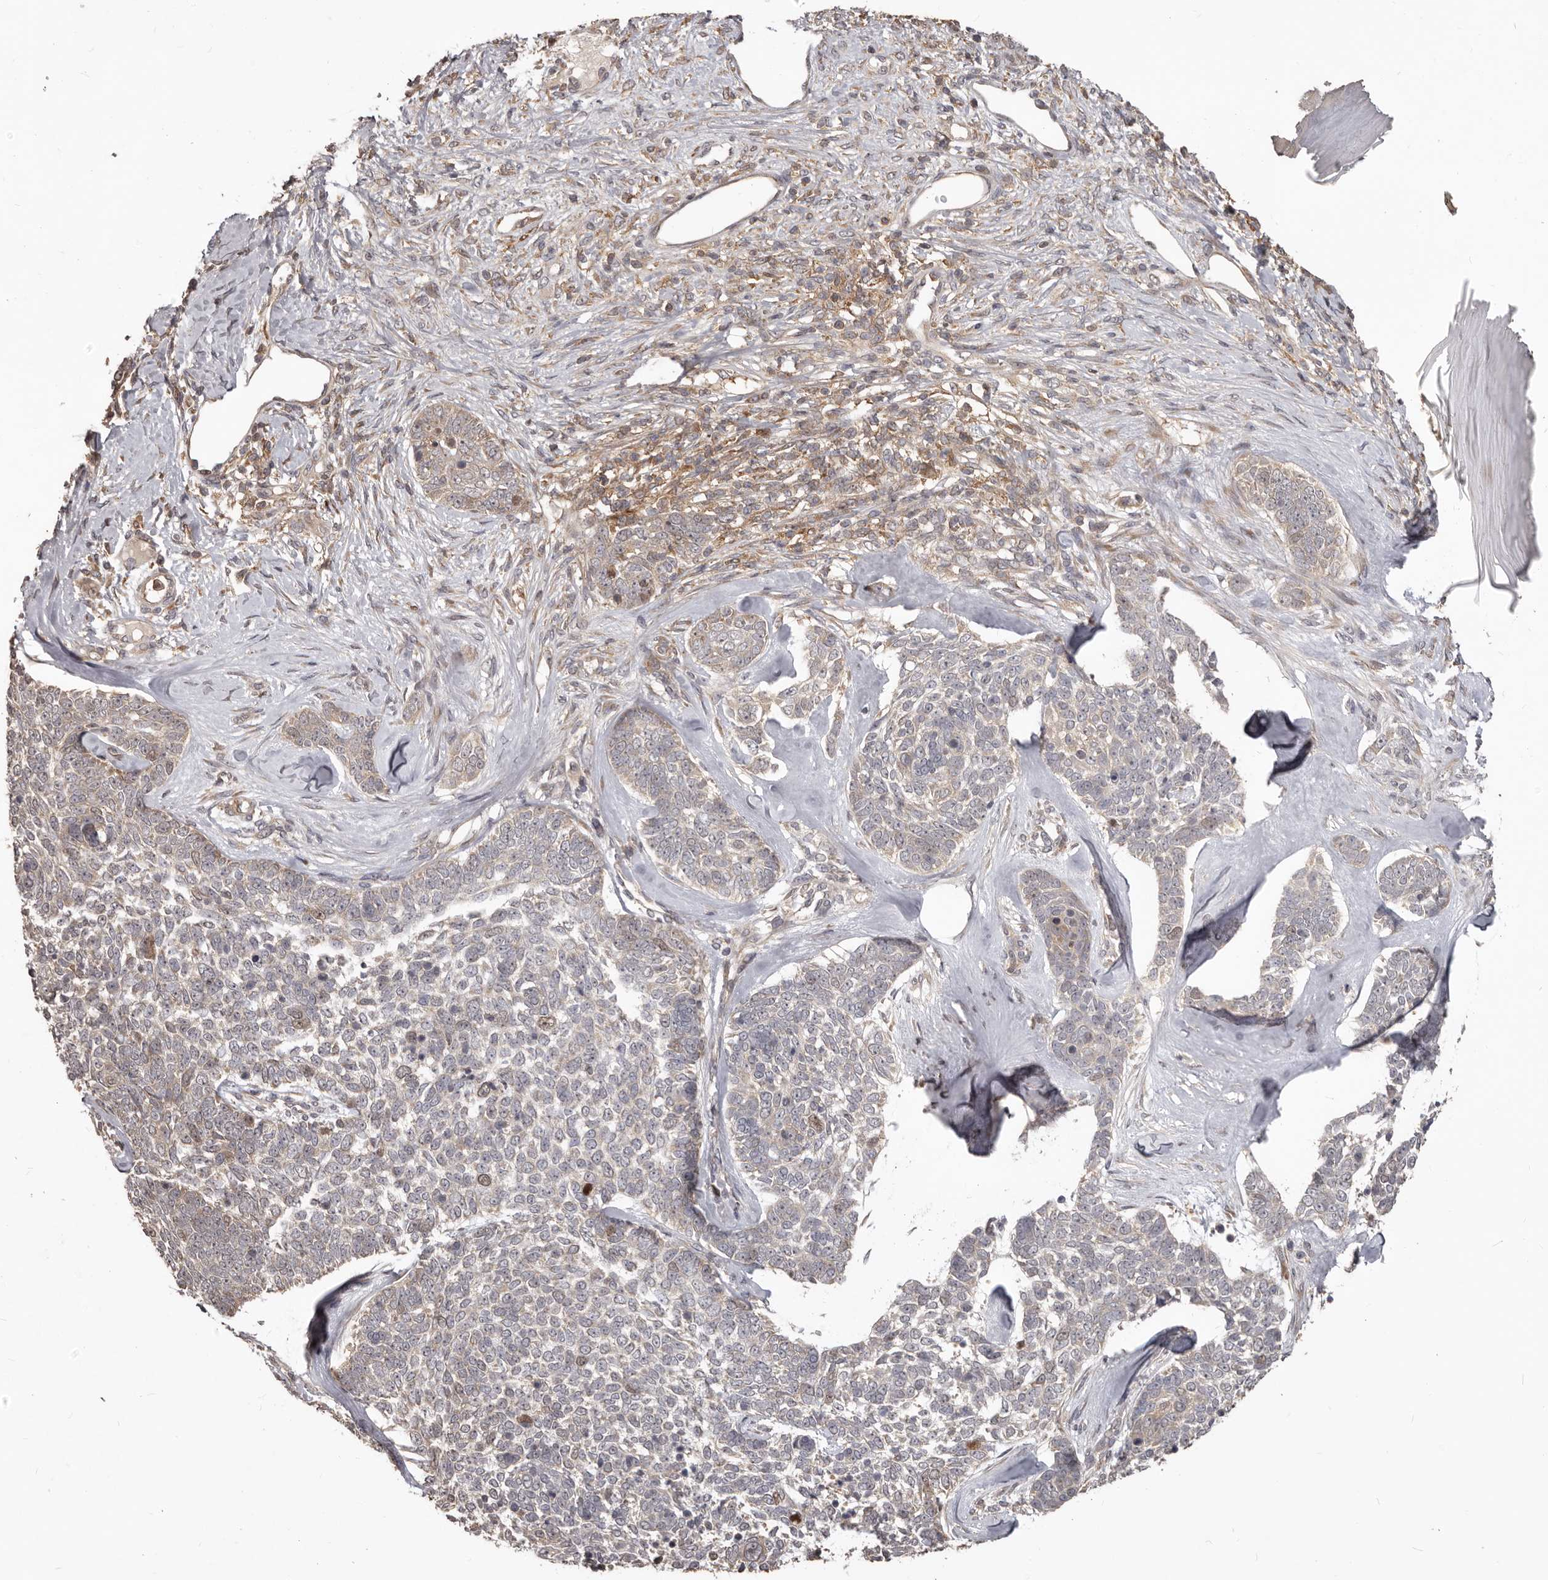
{"staining": {"intensity": "weak", "quantity": "<25%", "location": "cytoplasmic/membranous"}, "tissue": "skin cancer", "cell_type": "Tumor cells", "image_type": "cancer", "snomed": [{"axis": "morphology", "description": "Basal cell carcinoma"}, {"axis": "topography", "description": "Skin"}], "caption": "Immunohistochemical staining of skin cancer (basal cell carcinoma) exhibits no significant staining in tumor cells.", "gene": "RNF187", "patient": {"sex": "female", "age": 81}}